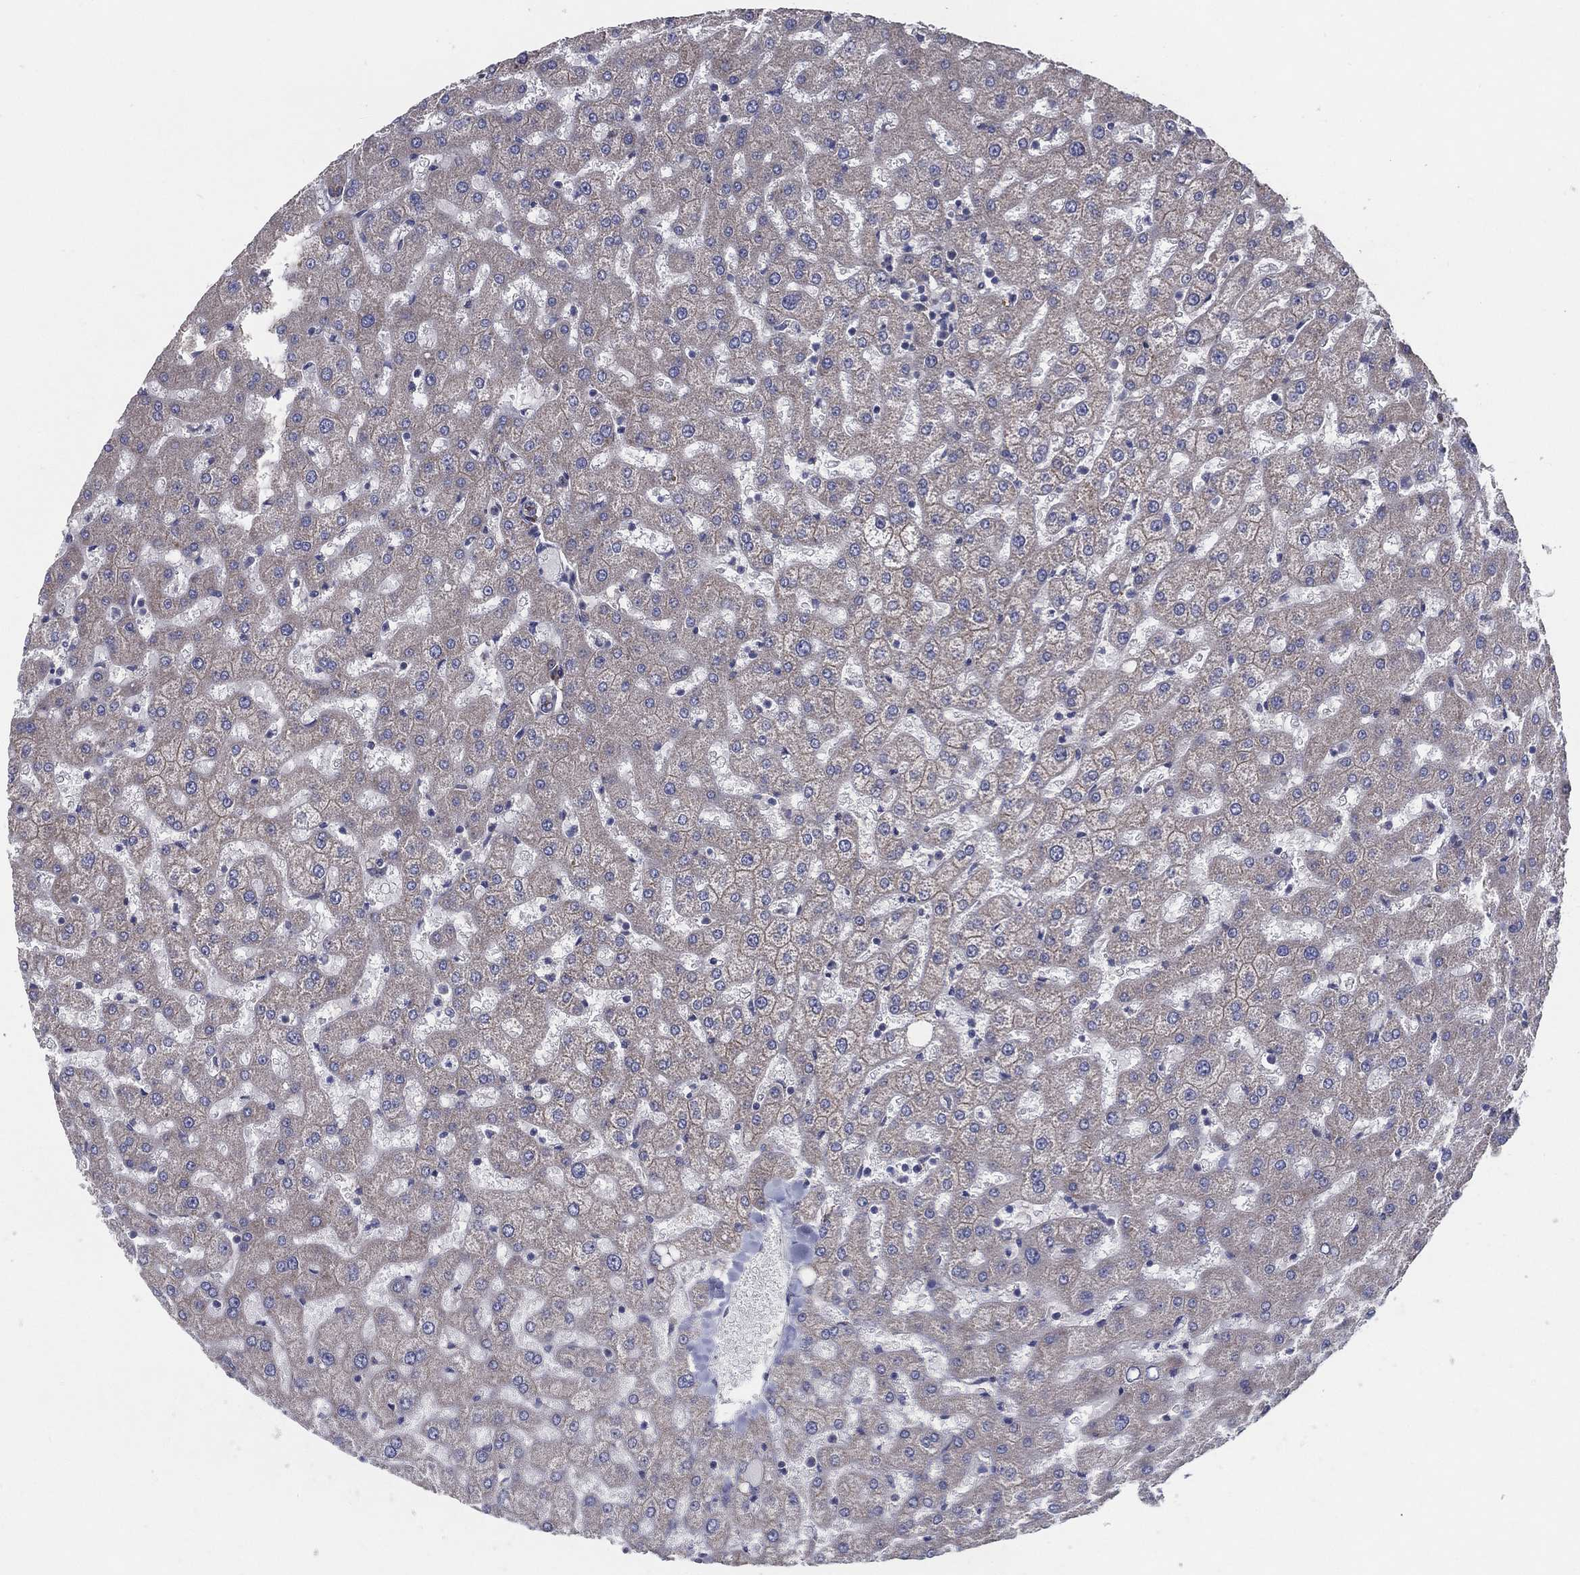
{"staining": {"intensity": "negative", "quantity": "none", "location": "none"}, "tissue": "liver", "cell_type": "Cholangiocytes", "image_type": "normal", "snomed": [{"axis": "morphology", "description": "Normal tissue, NOS"}, {"axis": "topography", "description": "Liver"}], "caption": "Immunohistochemistry (IHC) micrograph of normal liver: liver stained with DAB displays no significant protein positivity in cholangiocytes.", "gene": "ARHGAP11A", "patient": {"sex": "female", "age": 50}}